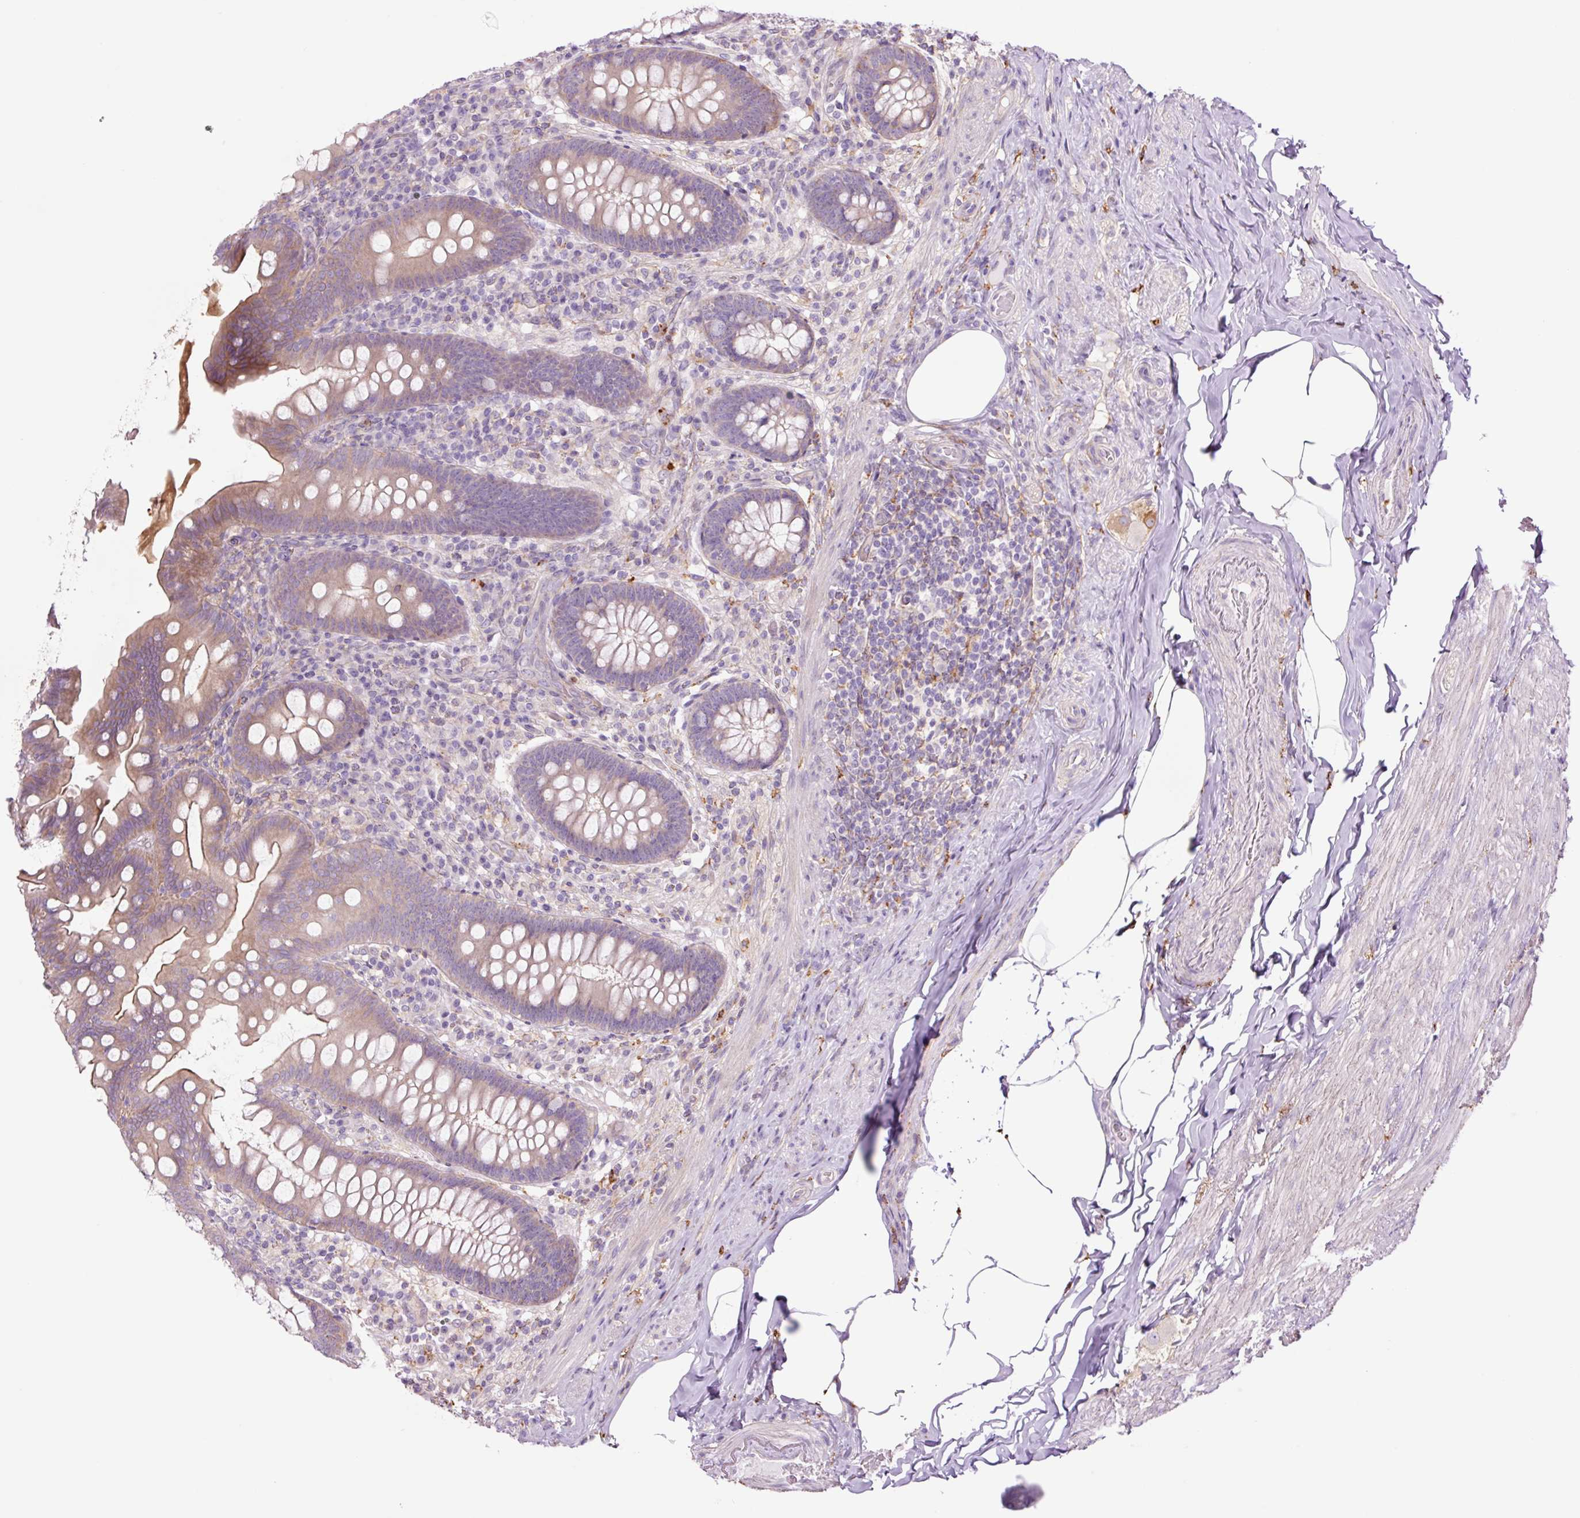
{"staining": {"intensity": "moderate", "quantity": "<25%", "location": "cytoplasmic/membranous"}, "tissue": "appendix", "cell_type": "Glandular cells", "image_type": "normal", "snomed": [{"axis": "morphology", "description": "Normal tissue, NOS"}, {"axis": "topography", "description": "Appendix"}], "caption": "Immunohistochemistry (IHC) of normal human appendix displays low levels of moderate cytoplasmic/membranous expression in approximately <25% of glandular cells.", "gene": "SH2D6", "patient": {"sex": "male", "age": 71}}